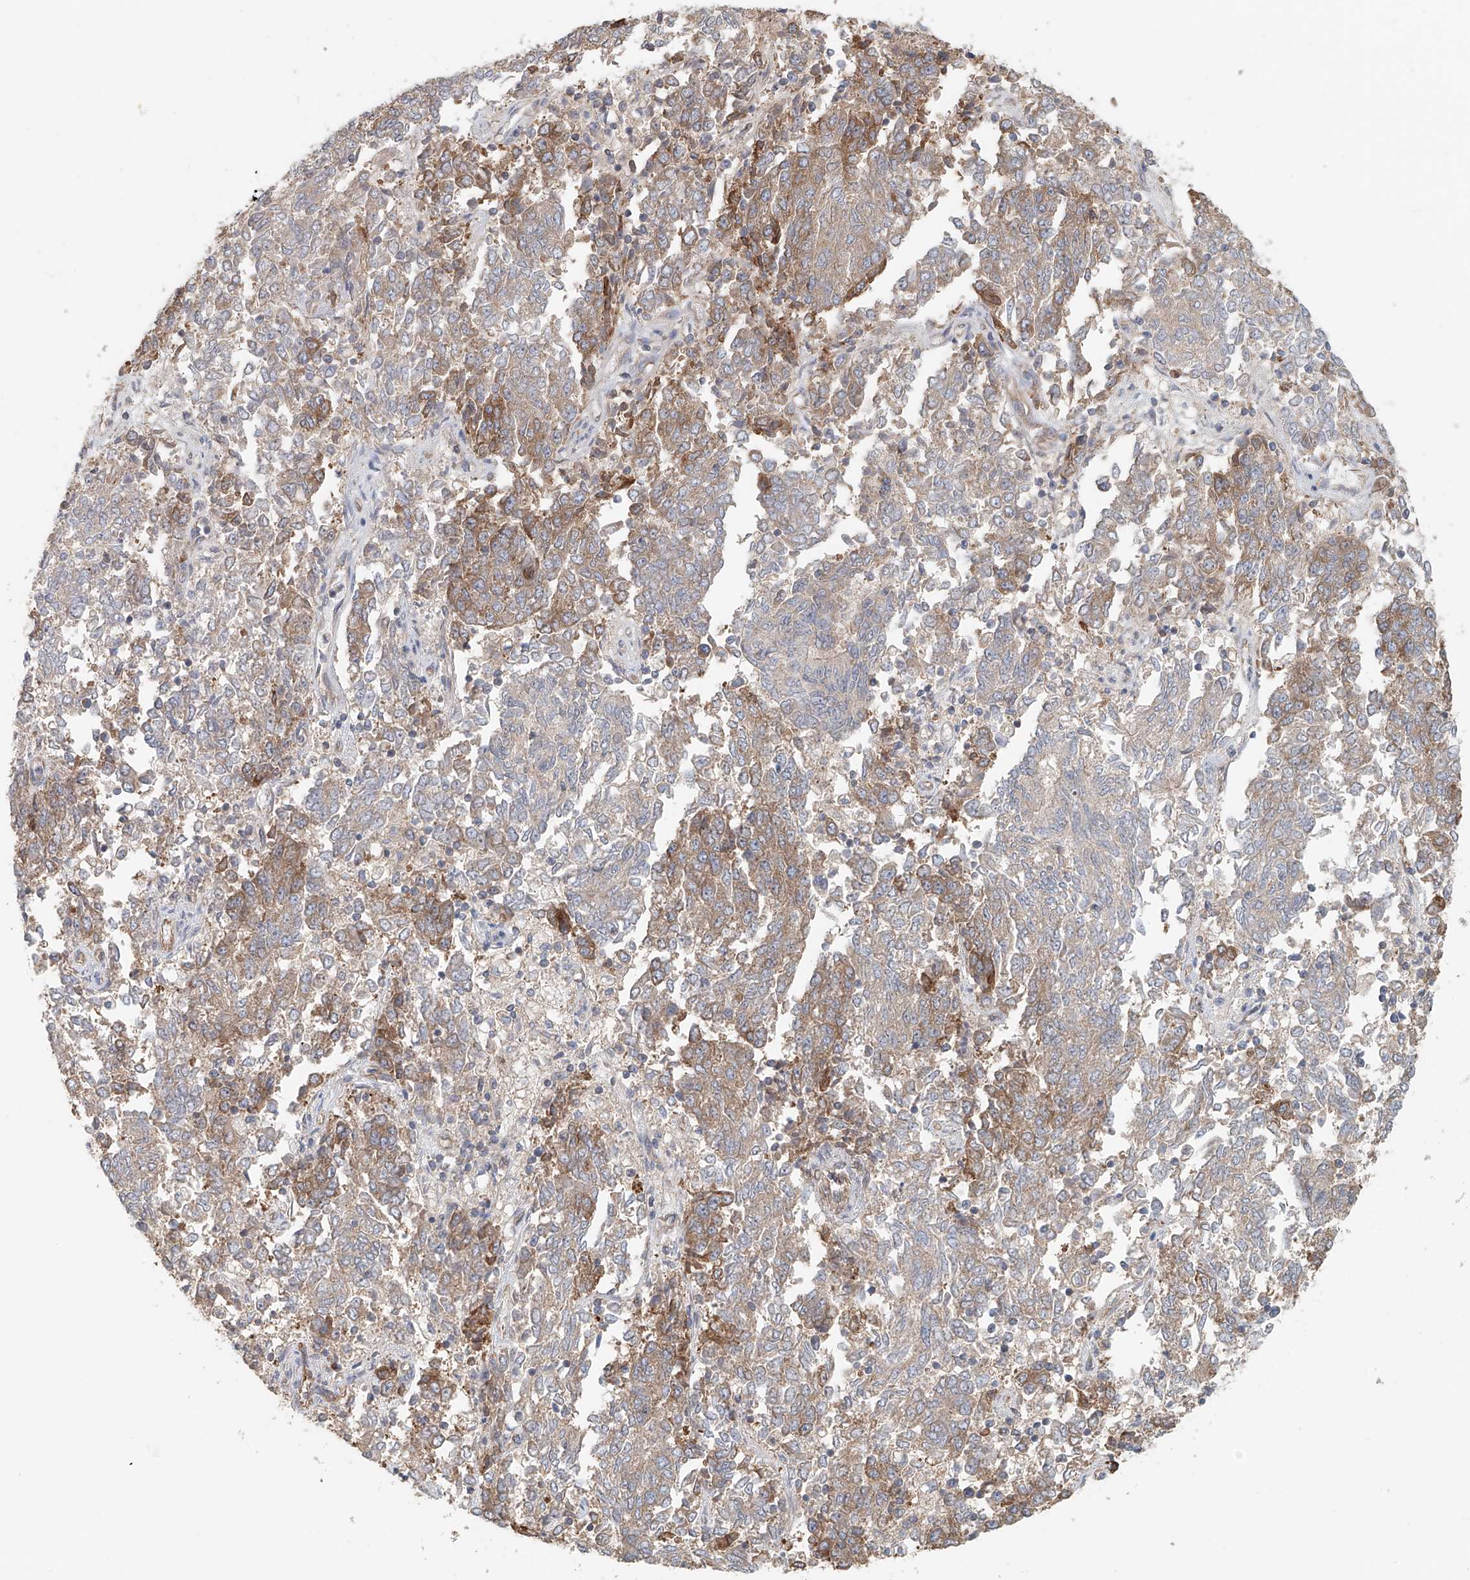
{"staining": {"intensity": "moderate", "quantity": "<25%", "location": "cytoplasmic/membranous"}, "tissue": "endometrial cancer", "cell_type": "Tumor cells", "image_type": "cancer", "snomed": [{"axis": "morphology", "description": "Adenocarcinoma, NOS"}, {"axis": "topography", "description": "Endometrium"}], "caption": "Immunohistochemical staining of endometrial adenocarcinoma displays moderate cytoplasmic/membranous protein positivity in about <25% of tumor cells.", "gene": "FRYL", "patient": {"sex": "female", "age": 80}}